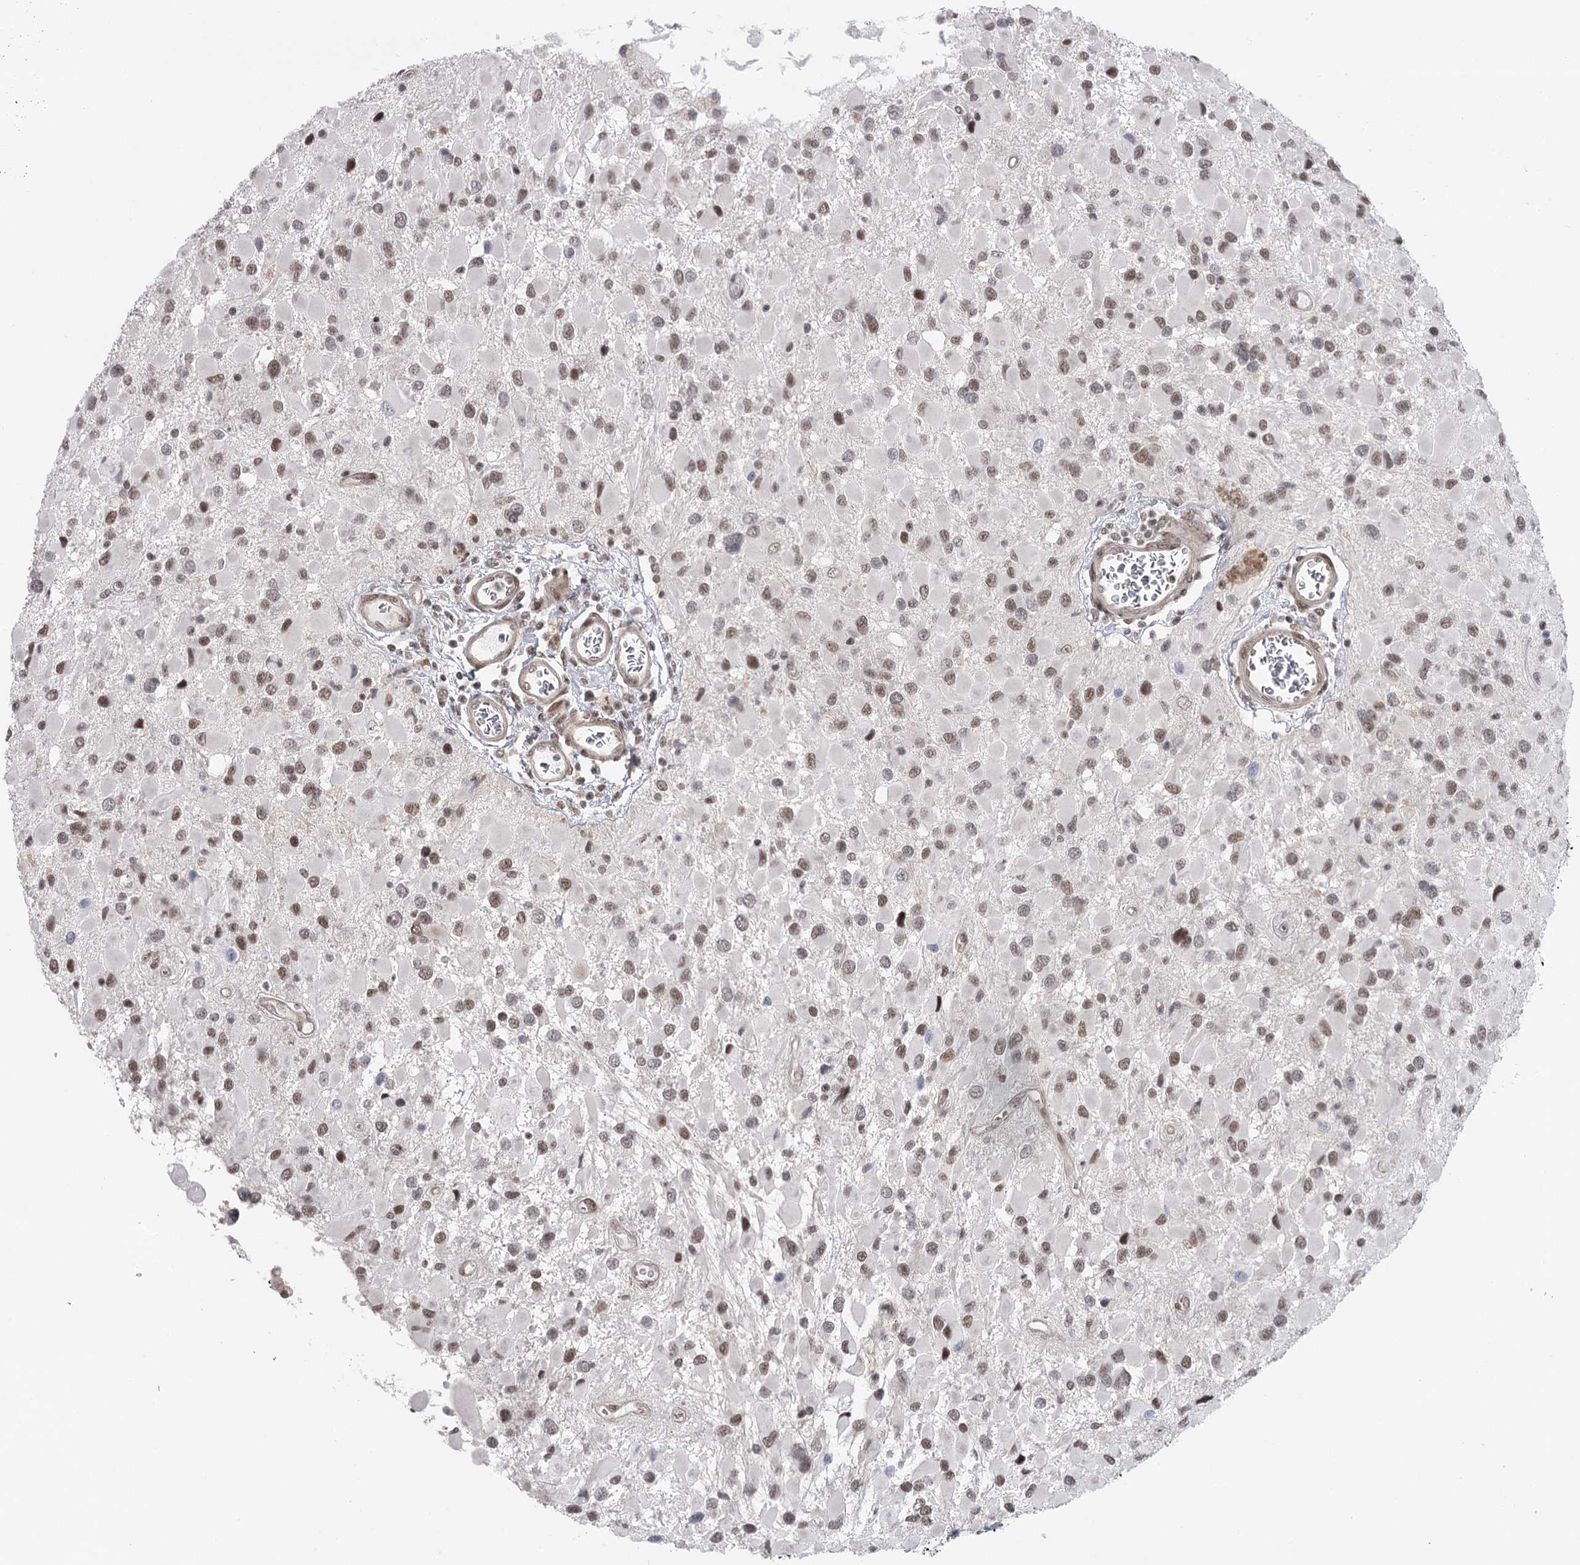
{"staining": {"intensity": "moderate", "quantity": ">75%", "location": "nuclear"}, "tissue": "glioma", "cell_type": "Tumor cells", "image_type": "cancer", "snomed": [{"axis": "morphology", "description": "Glioma, malignant, High grade"}, {"axis": "topography", "description": "Brain"}], "caption": "Immunohistochemical staining of human malignant glioma (high-grade) demonstrates medium levels of moderate nuclear expression in approximately >75% of tumor cells. Ihc stains the protein of interest in brown and the nuclei are stained blue.", "gene": "FAM13C", "patient": {"sex": "male", "age": 53}}